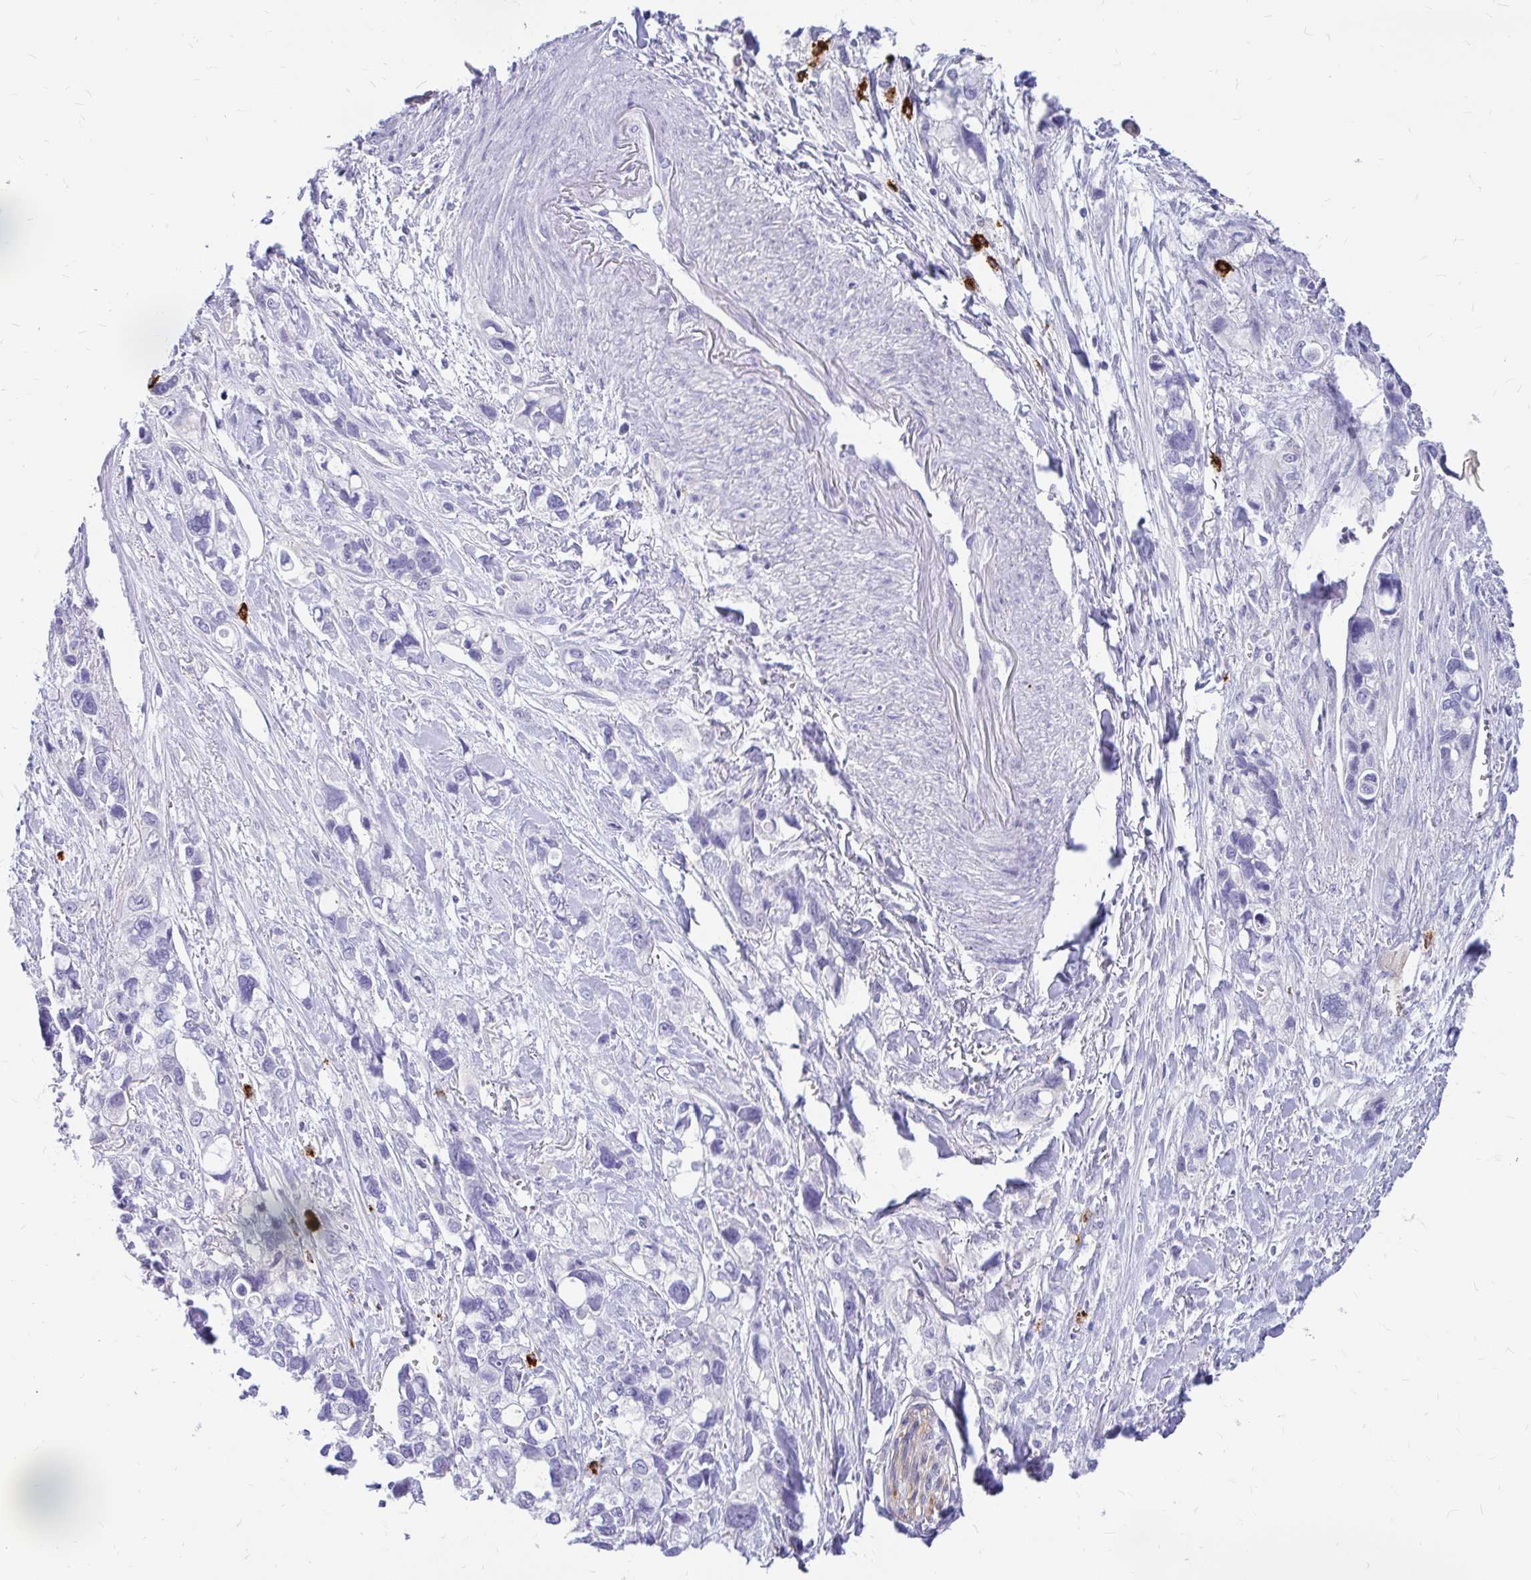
{"staining": {"intensity": "negative", "quantity": "none", "location": "none"}, "tissue": "stomach cancer", "cell_type": "Tumor cells", "image_type": "cancer", "snomed": [{"axis": "morphology", "description": "Adenocarcinoma, NOS"}, {"axis": "topography", "description": "Stomach, upper"}], "caption": "Immunohistochemical staining of stomach adenocarcinoma demonstrates no significant expression in tumor cells. Nuclei are stained in blue.", "gene": "MAP1LC3A", "patient": {"sex": "female", "age": 81}}